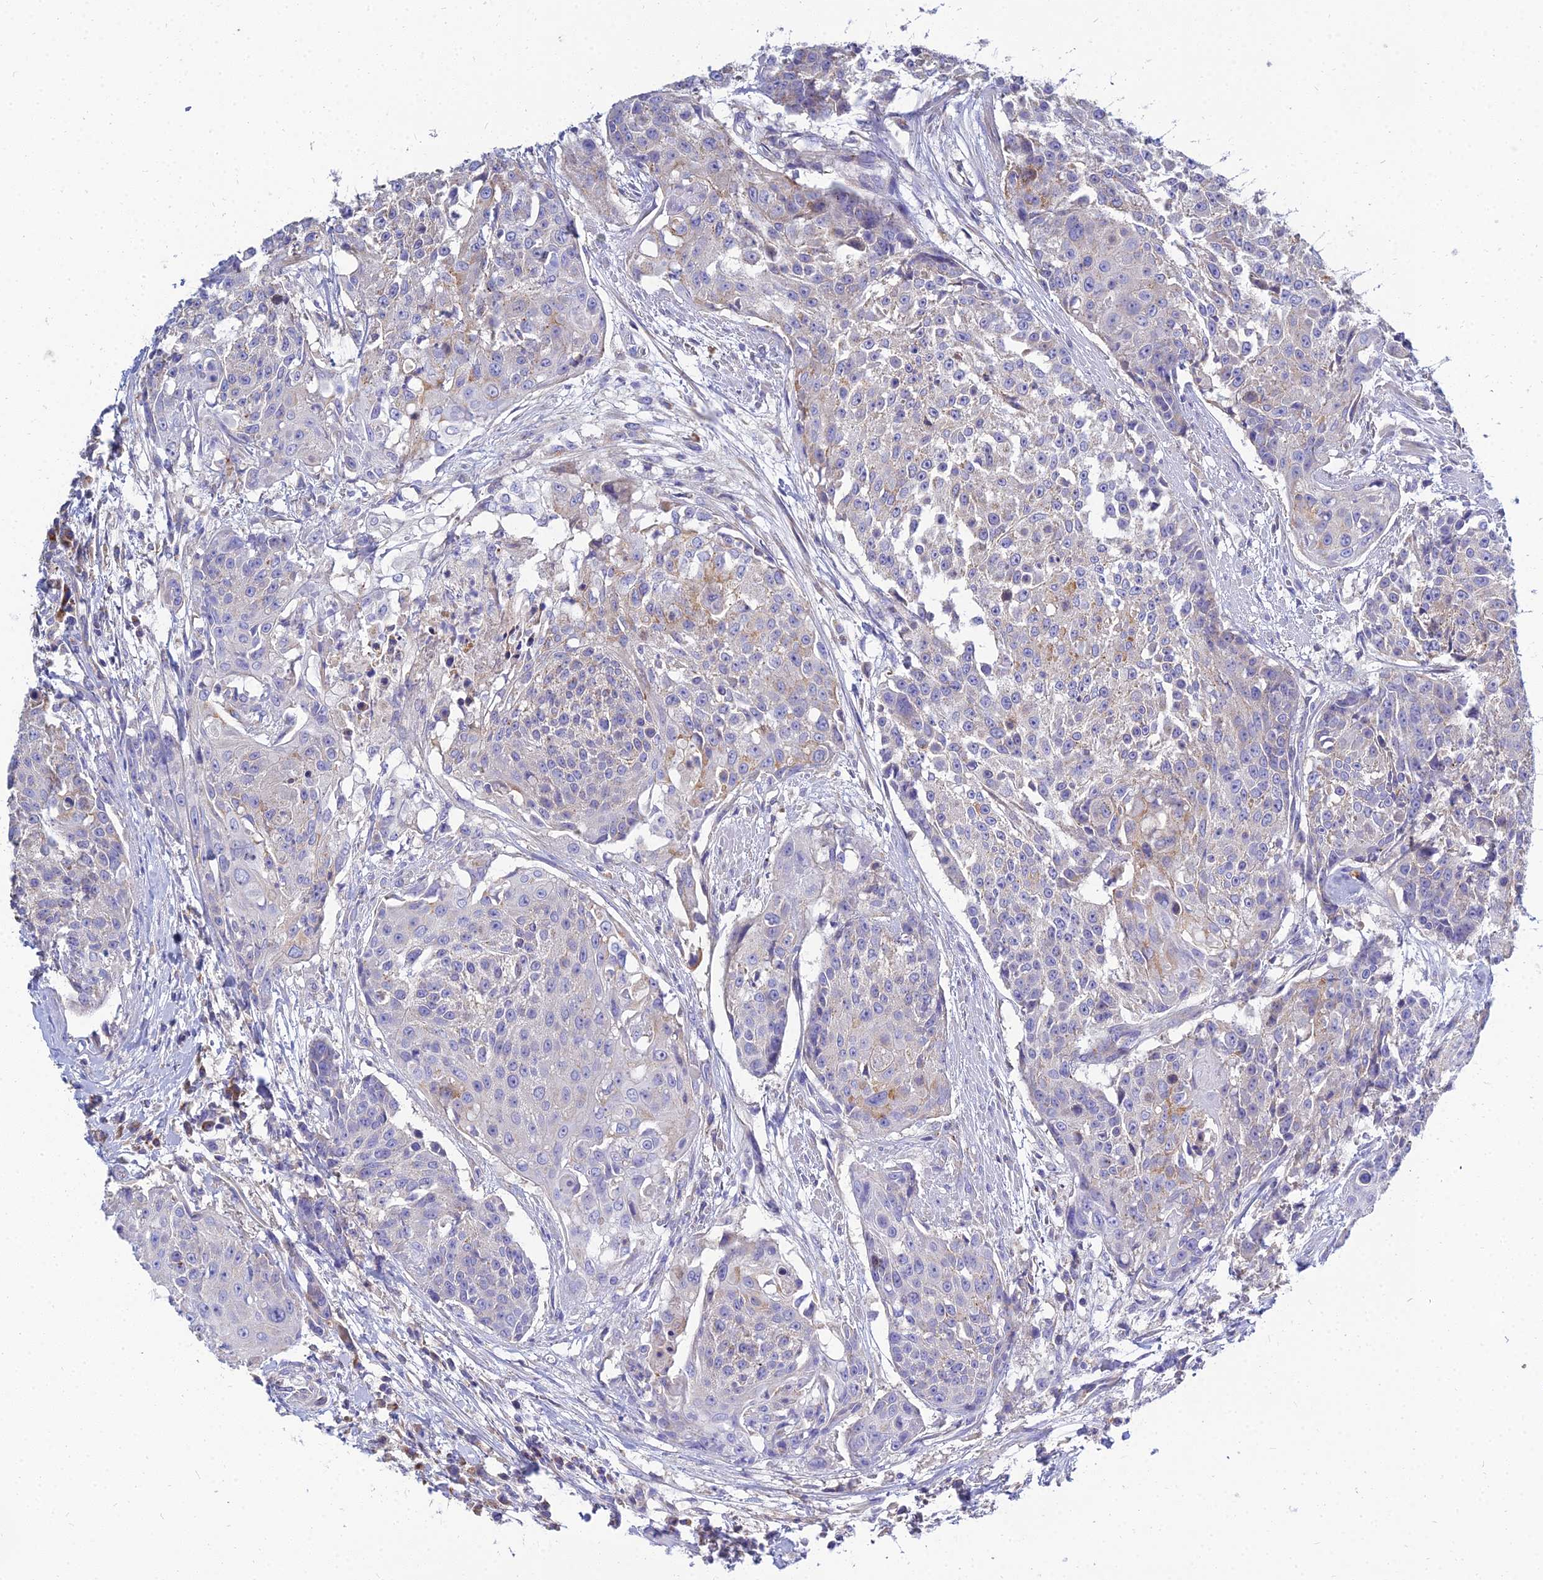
{"staining": {"intensity": "weak", "quantity": "25%-75%", "location": "cytoplasmic/membranous"}, "tissue": "urothelial cancer", "cell_type": "Tumor cells", "image_type": "cancer", "snomed": [{"axis": "morphology", "description": "Urothelial carcinoma, High grade"}, {"axis": "topography", "description": "Urinary bladder"}], "caption": "Human urothelial cancer stained with a brown dye reveals weak cytoplasmic/membranous positive expression in approximately 25%-75% of tumor cells.", "gene": "NPY", "patient": {"sex": "female", "age": 63}}